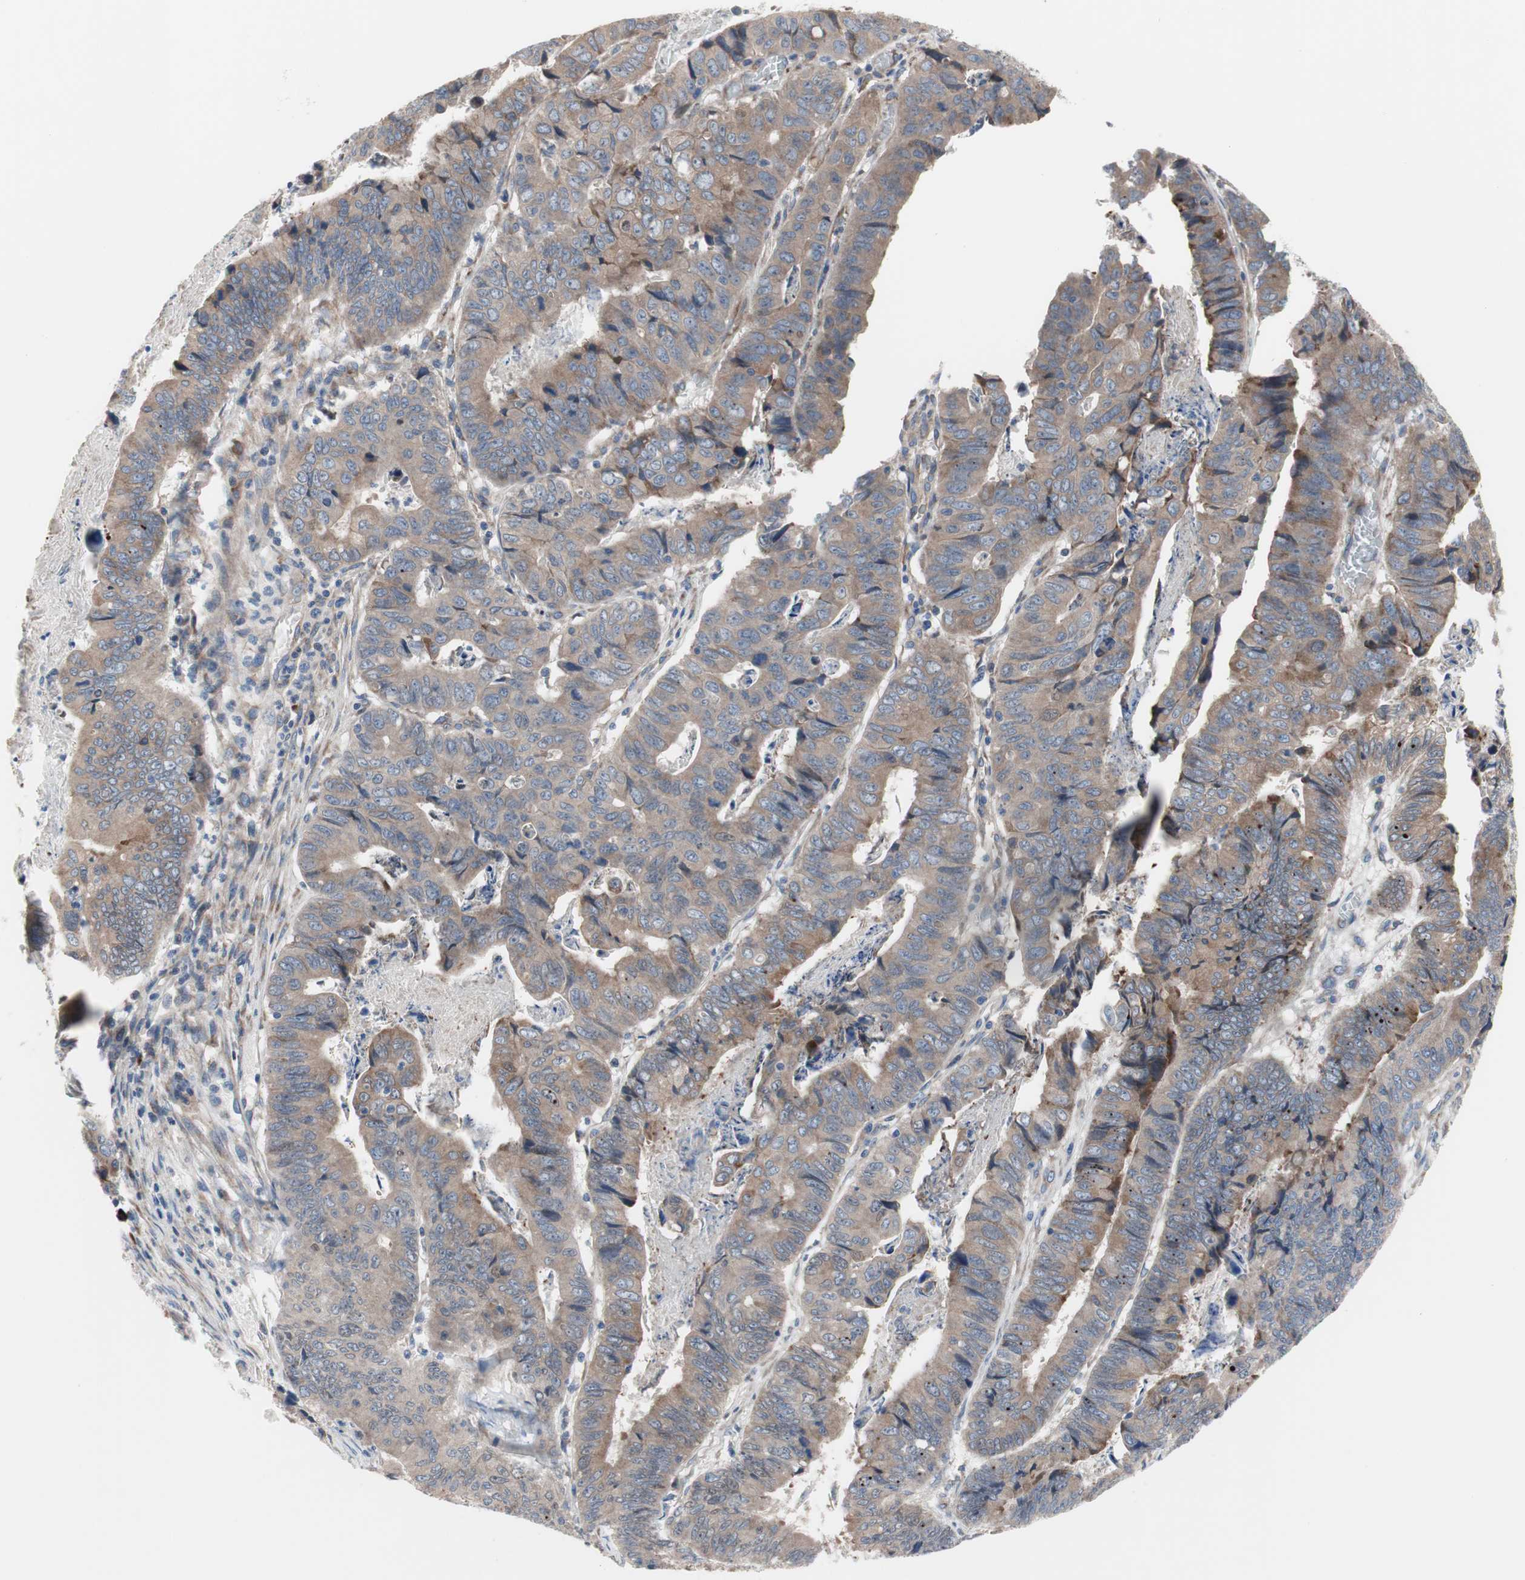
{"staining": {"intensity": "weak", "quantity": ">75%", "location": "cytoplasmic/membranous"}, "tissue": "stomach cancer", "cell_type": "Tumor cells", "image_type": "cancer", "snomed": [{"axis": "morphology", "description": "Adenocarcinoma, NOS"}, {"axis": "topography", "description": "Stomach, lower"}], "caption": "Stomach cancer (adenocarcinoma) stained with a brown dye demonstrates weak cytoplasmic/membranous positive positivity in approximately >75% of tumor cells.", "gene": "KANSL1", "patient": {"sex": "male", "age": 77}}